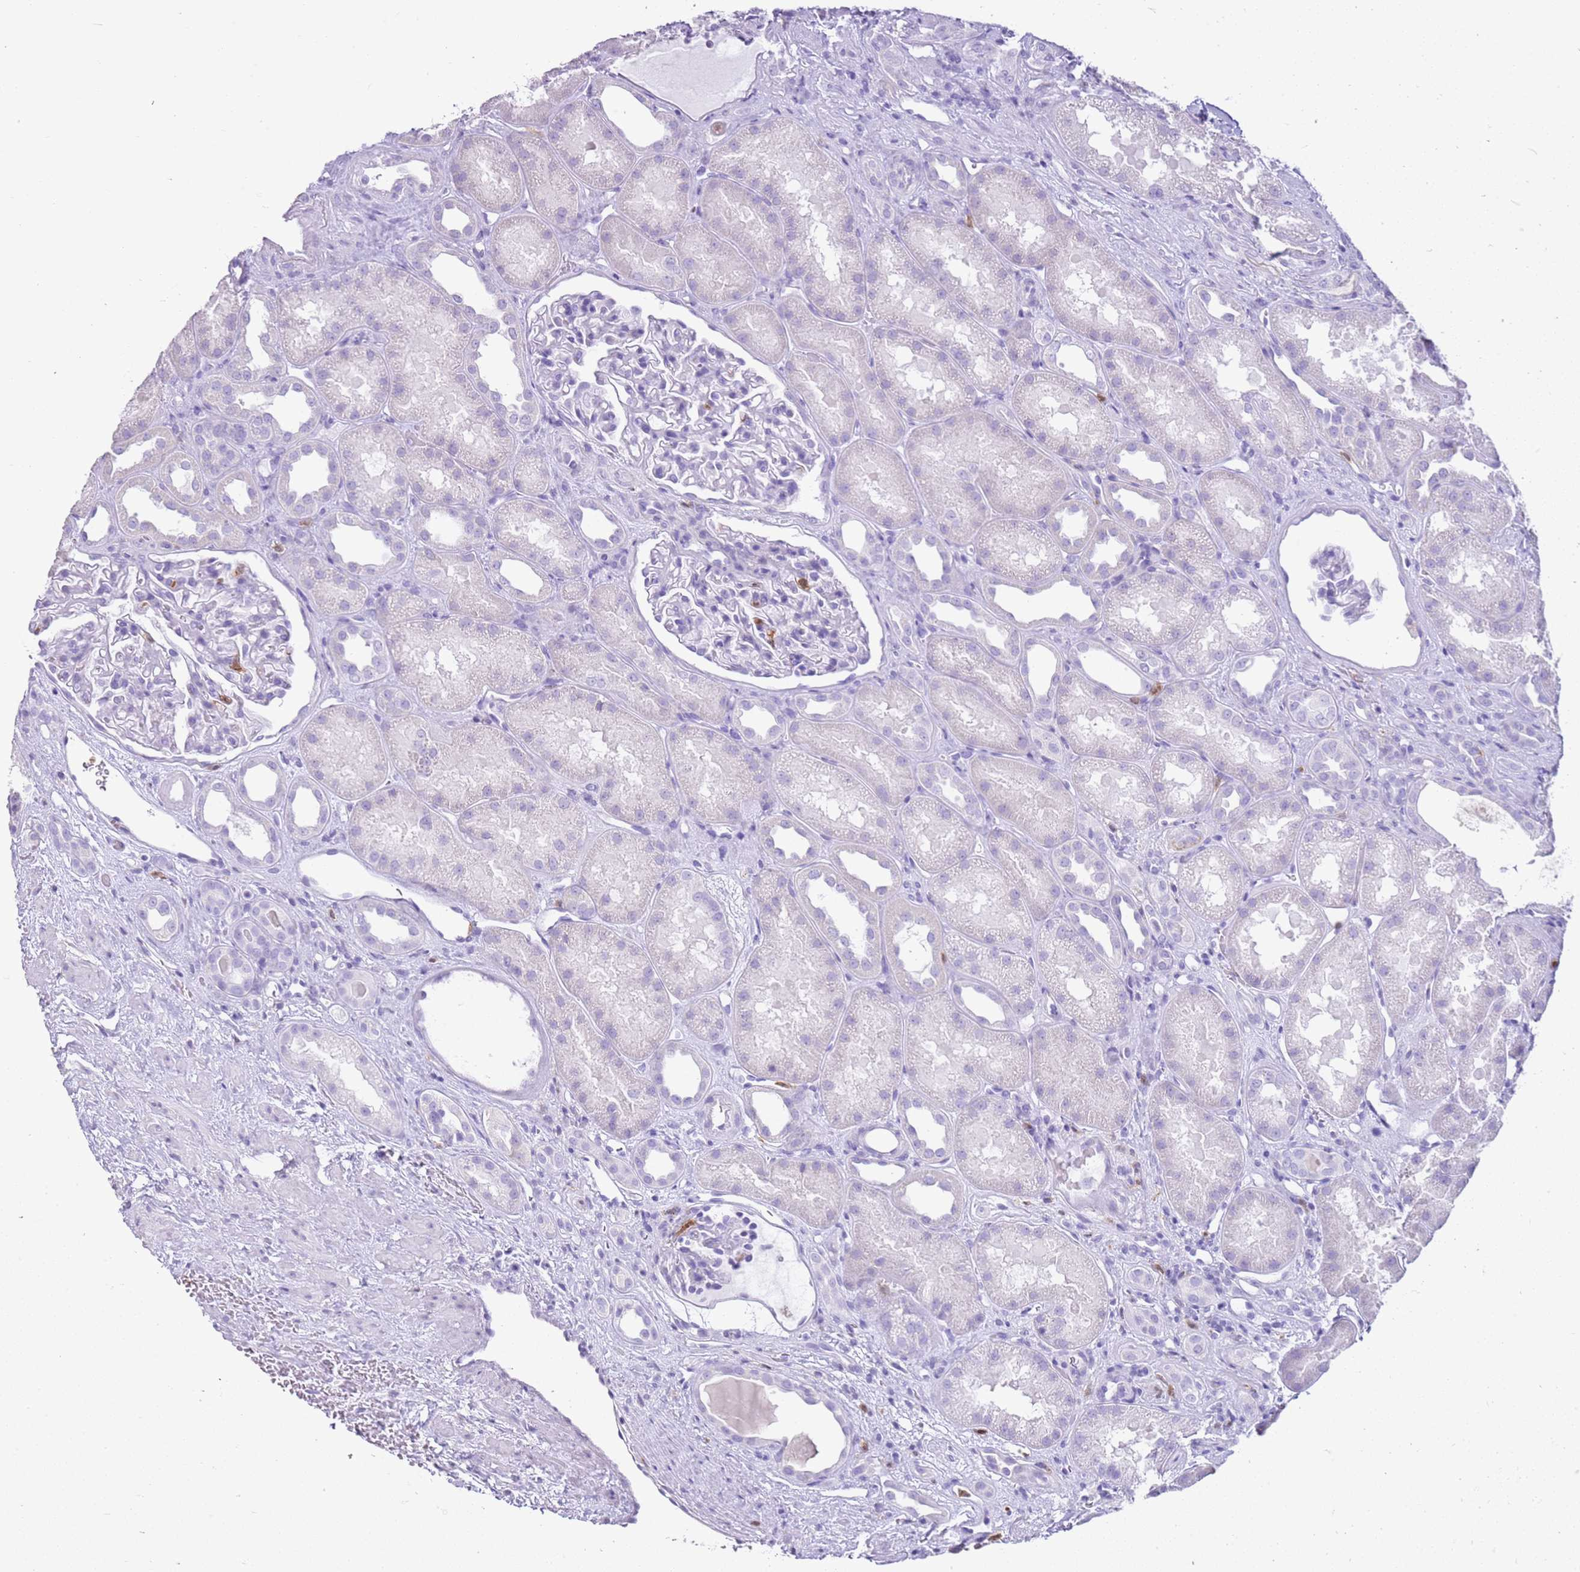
{"staining": {"intensity": "negative", "quantity": "none", "location": "none"}, "tissue": "kidney", "cell_type": "Cells in glomeruli", "image_type": "normal", "snomed": [{"axis": "morphology", "description": "Normal tissue, NOS"}, {"axis": "topography", "description": "Kidney"}], "caption": "A photomicrograph of human kidney is negative for staining in cells in glomeruli.", "gene": "CSTA", "patient": {"sex": "male", "age": 61}}